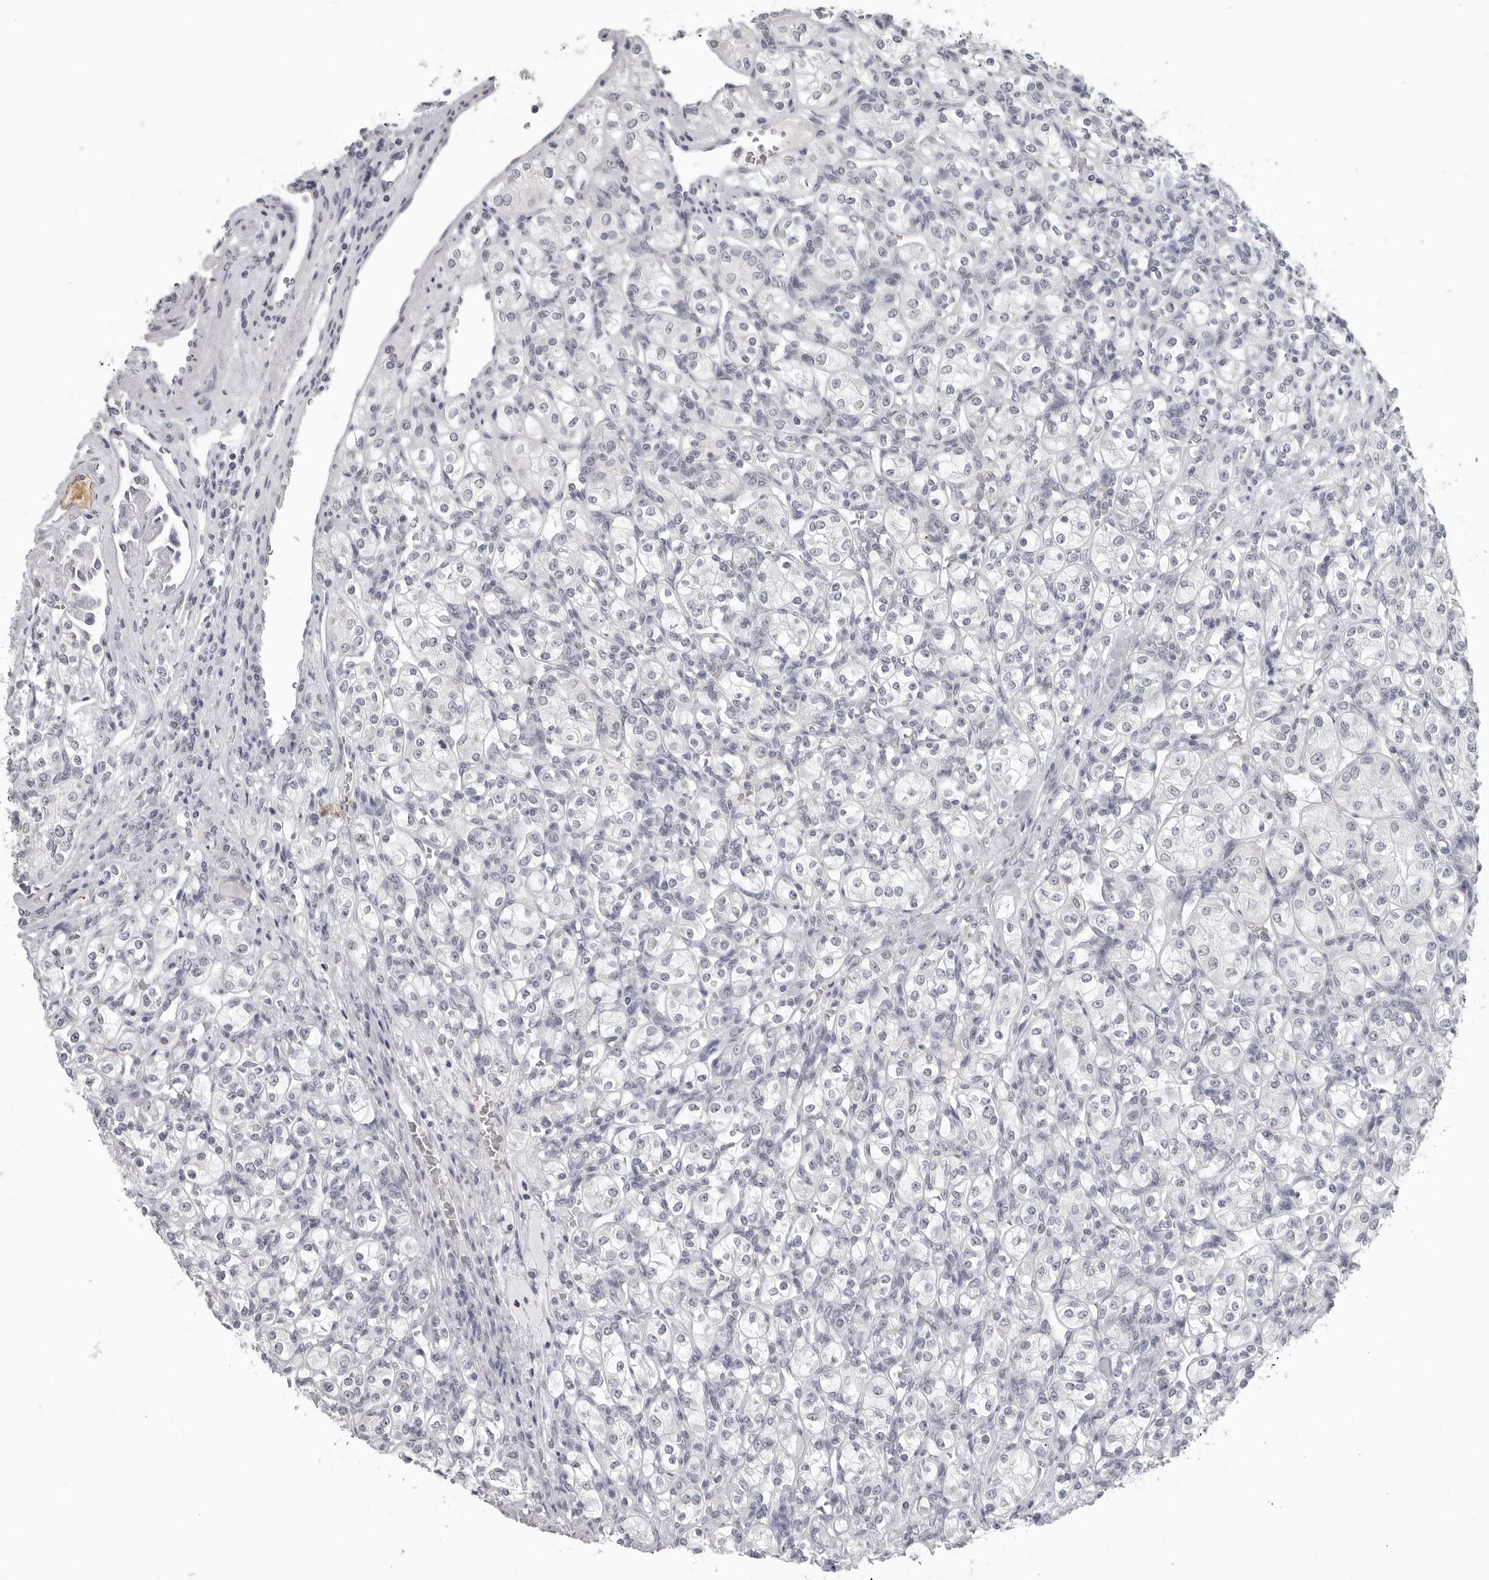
{"staining": {"intensity": "negative", "quantity": "none", "location": "none"}, "tissue": "renal cancer", "cell_type": "Tumor cells", "image_type": "cancer", "snomed": [{"axis": "morphology", "description": "Adenocarcinoma, NOS"}, {"axis": "topography", "description": "Kidney"}], "caption": "The immunohistochemistry photomicrograph has no significant expression in tumor cells of renal cancer (adenocarcinoma) tissue. (DAB IHC visualized using brightfield microscopy, high magnification).", "gene": "BPIFA1", "patient": {"sex": "male", "age": 77}}